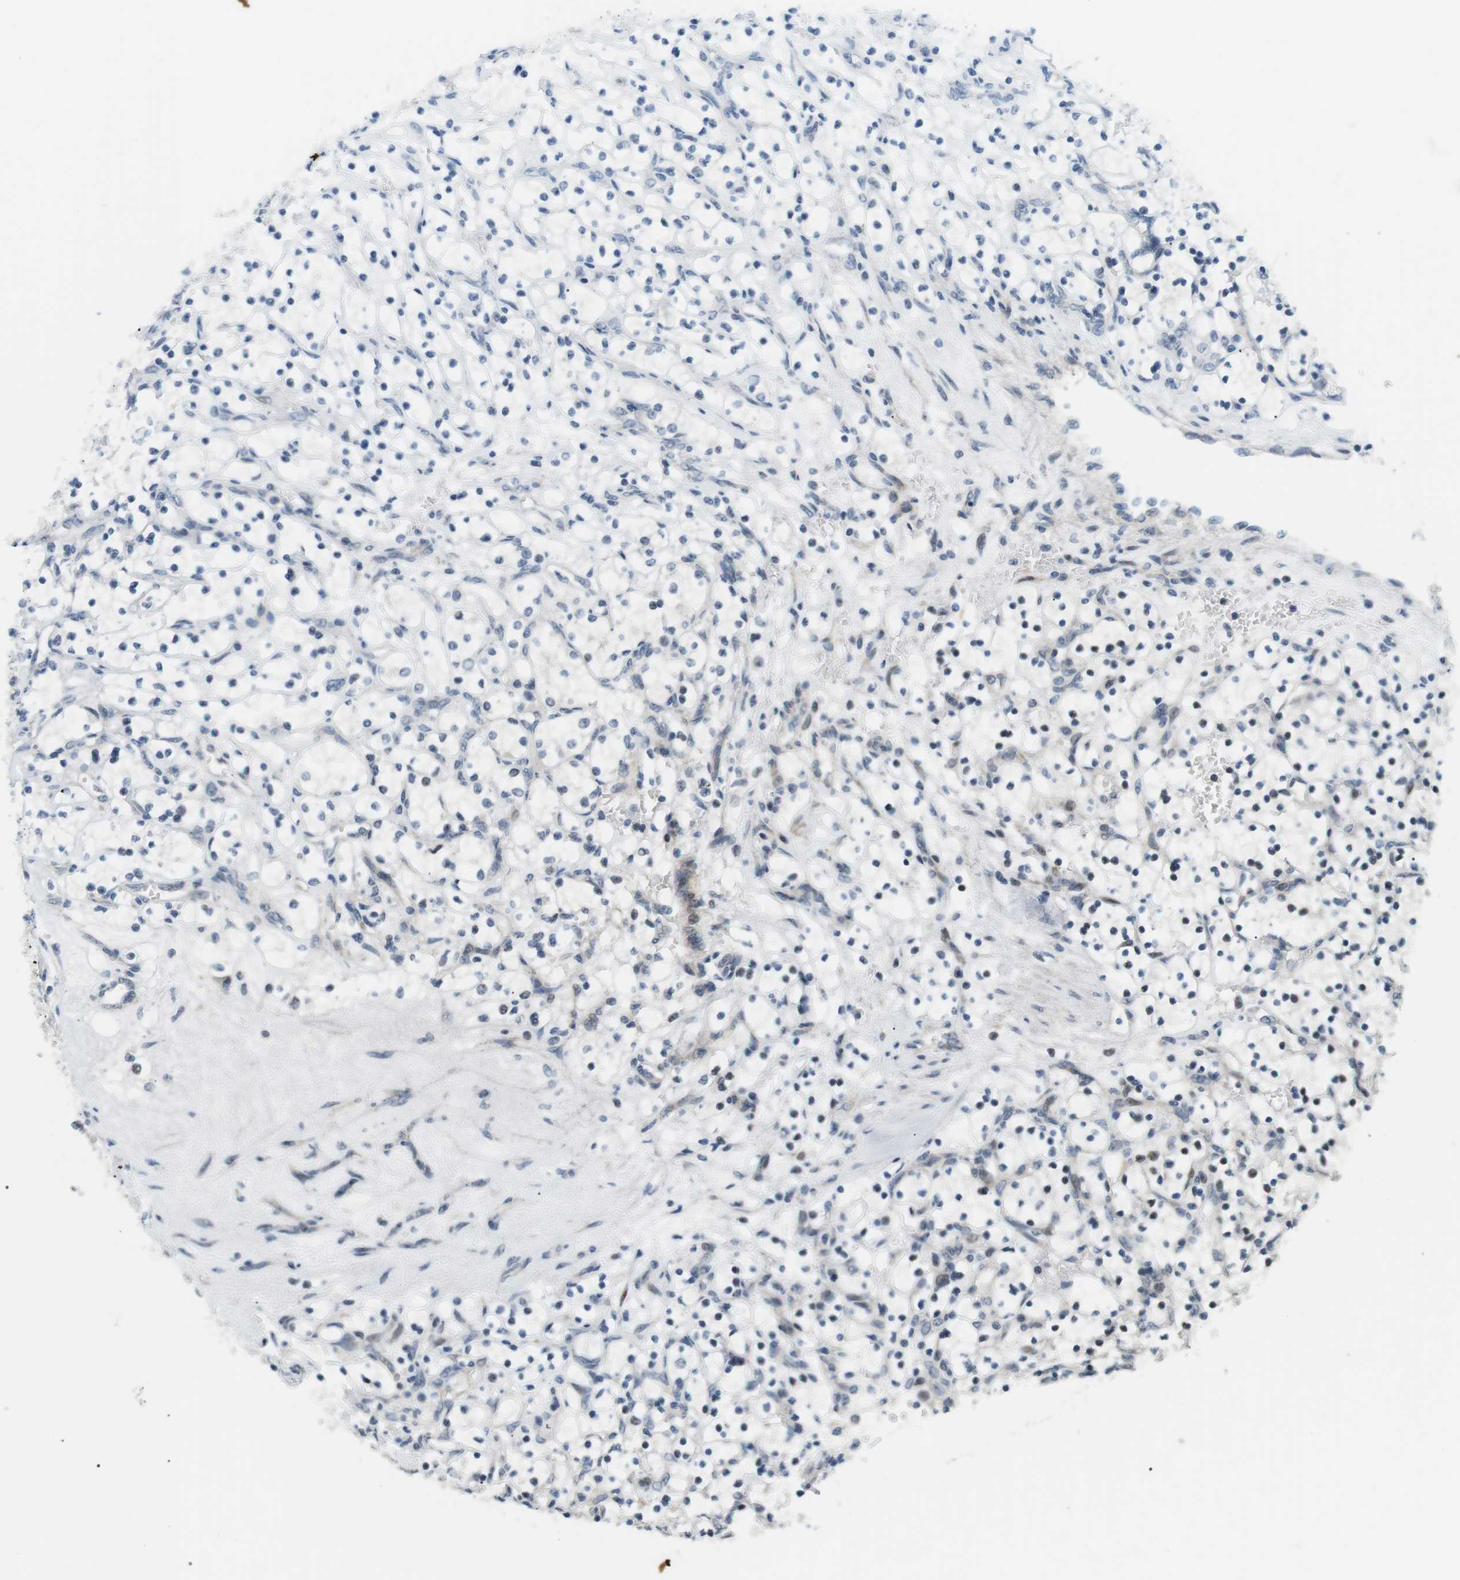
{"staining": {"intensity": "negative", "quantity": "none", "location": "none"}, "tissue": "renal cancer", "cell_type": "Tumor cells", "image_type": "cancer", "snomed": [{"axis": "morphology", "description": "Adenocarcinoma, NOS"}, {"axis": "topography", "description": "Kidney"}], "caption": "An immunohistochemistry photomicrograph of renal adenocarcinoma is shown. There is no staining in tumor cells of renal adenocarcinoma. The staining was performed using DAB (3,3'-diaminobenzidine) to visualize the protein expression in brown, while the nuclei were stained in blue with hematoxylin (Magnification: 20x).", "gene": "CSNK2B", "patient": {"sex": "female", "age": 69}}